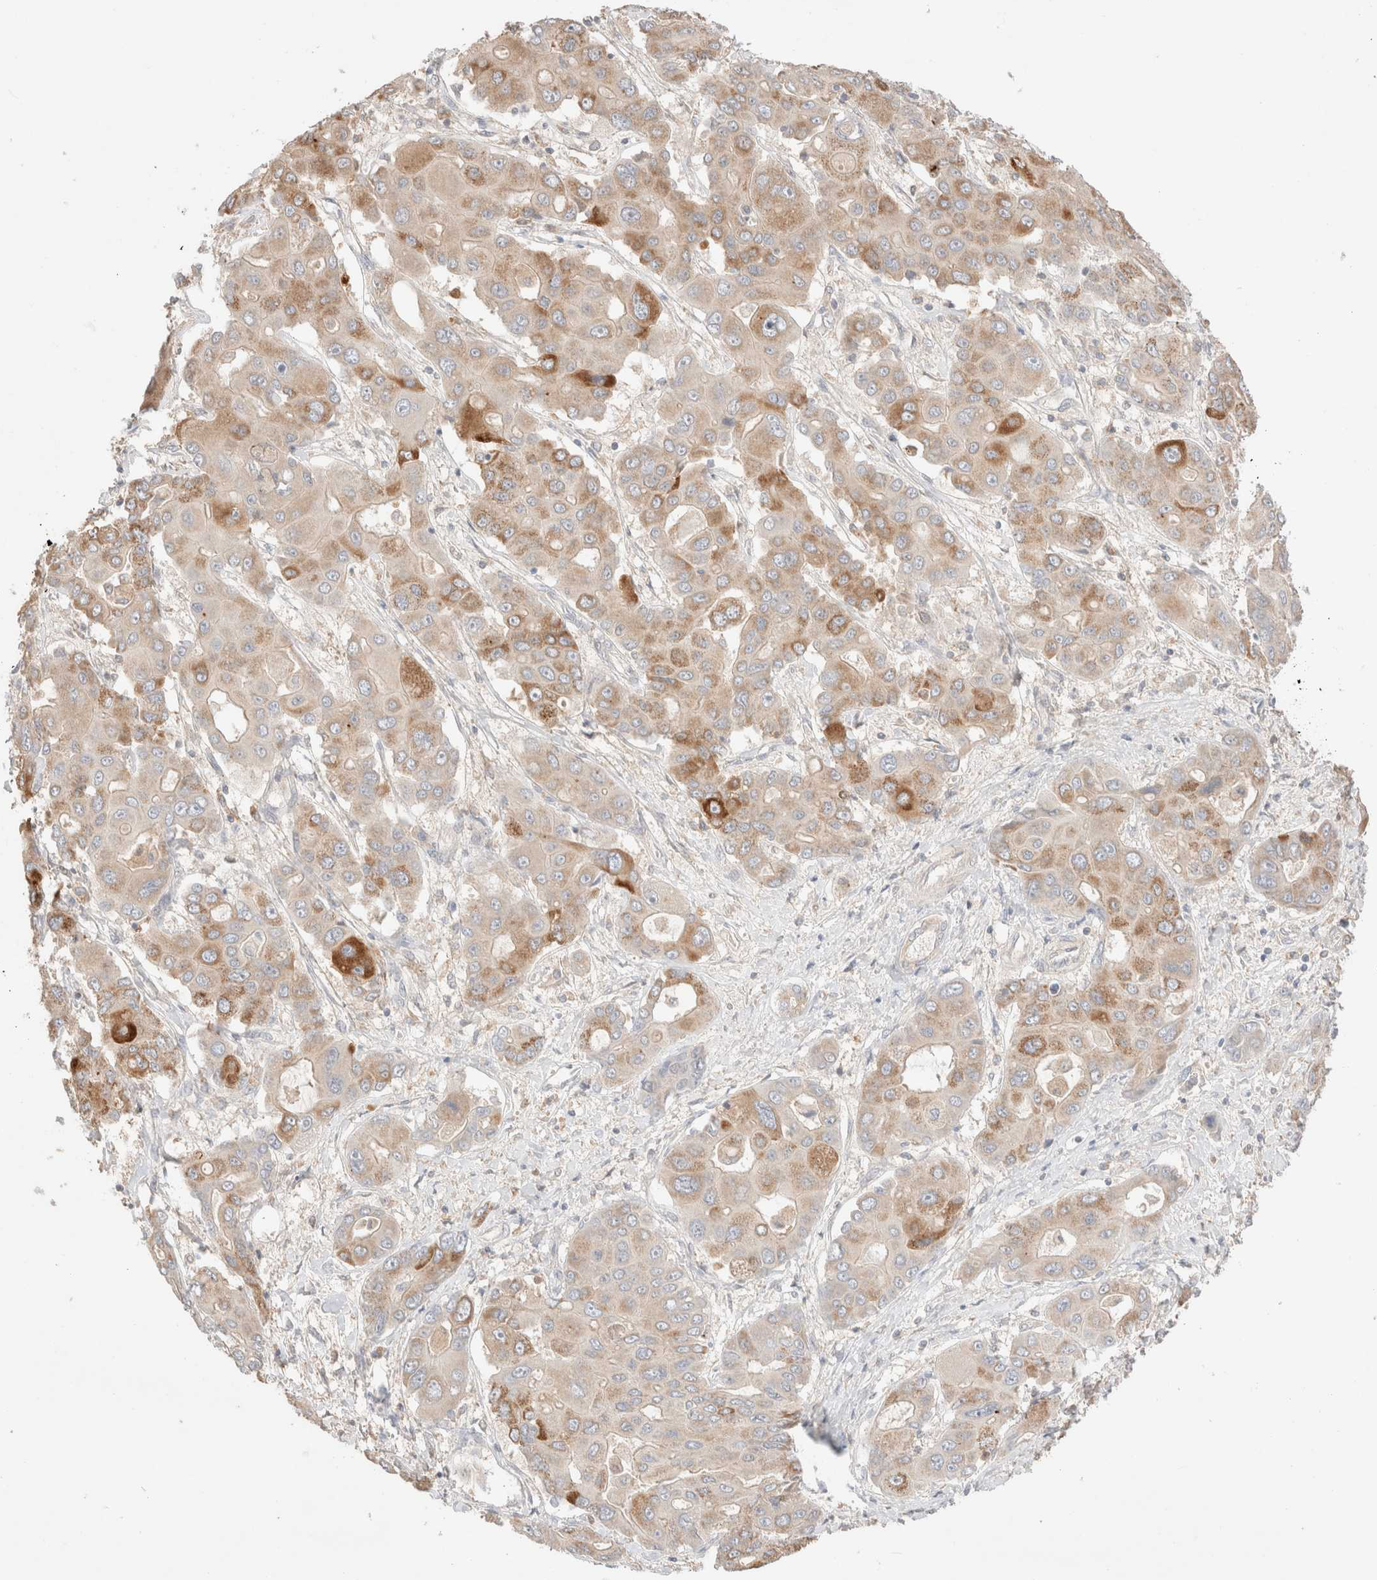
{"staining": {"intensity": "moderate", "quantity": ">75%", "location": "cytoplasmic/membranous"}, "tissue": "liver cancer", "cell_type": "Tumor cells", "image_type": "cancer", "snomed": [{"axis": "morphology", "description": "Cholangiocarcinoma"}, {"axis": "topography", "description": "Liver"}], "caption": "This histopathology image displays IHC staining of human liver cholangiocarcinoma, with medium moderate cytoplasmic/membranous staining in approximately >75% of tumor cells.", "gene": "TRIM41", "patient": {"sex": "male", "age": 67}}